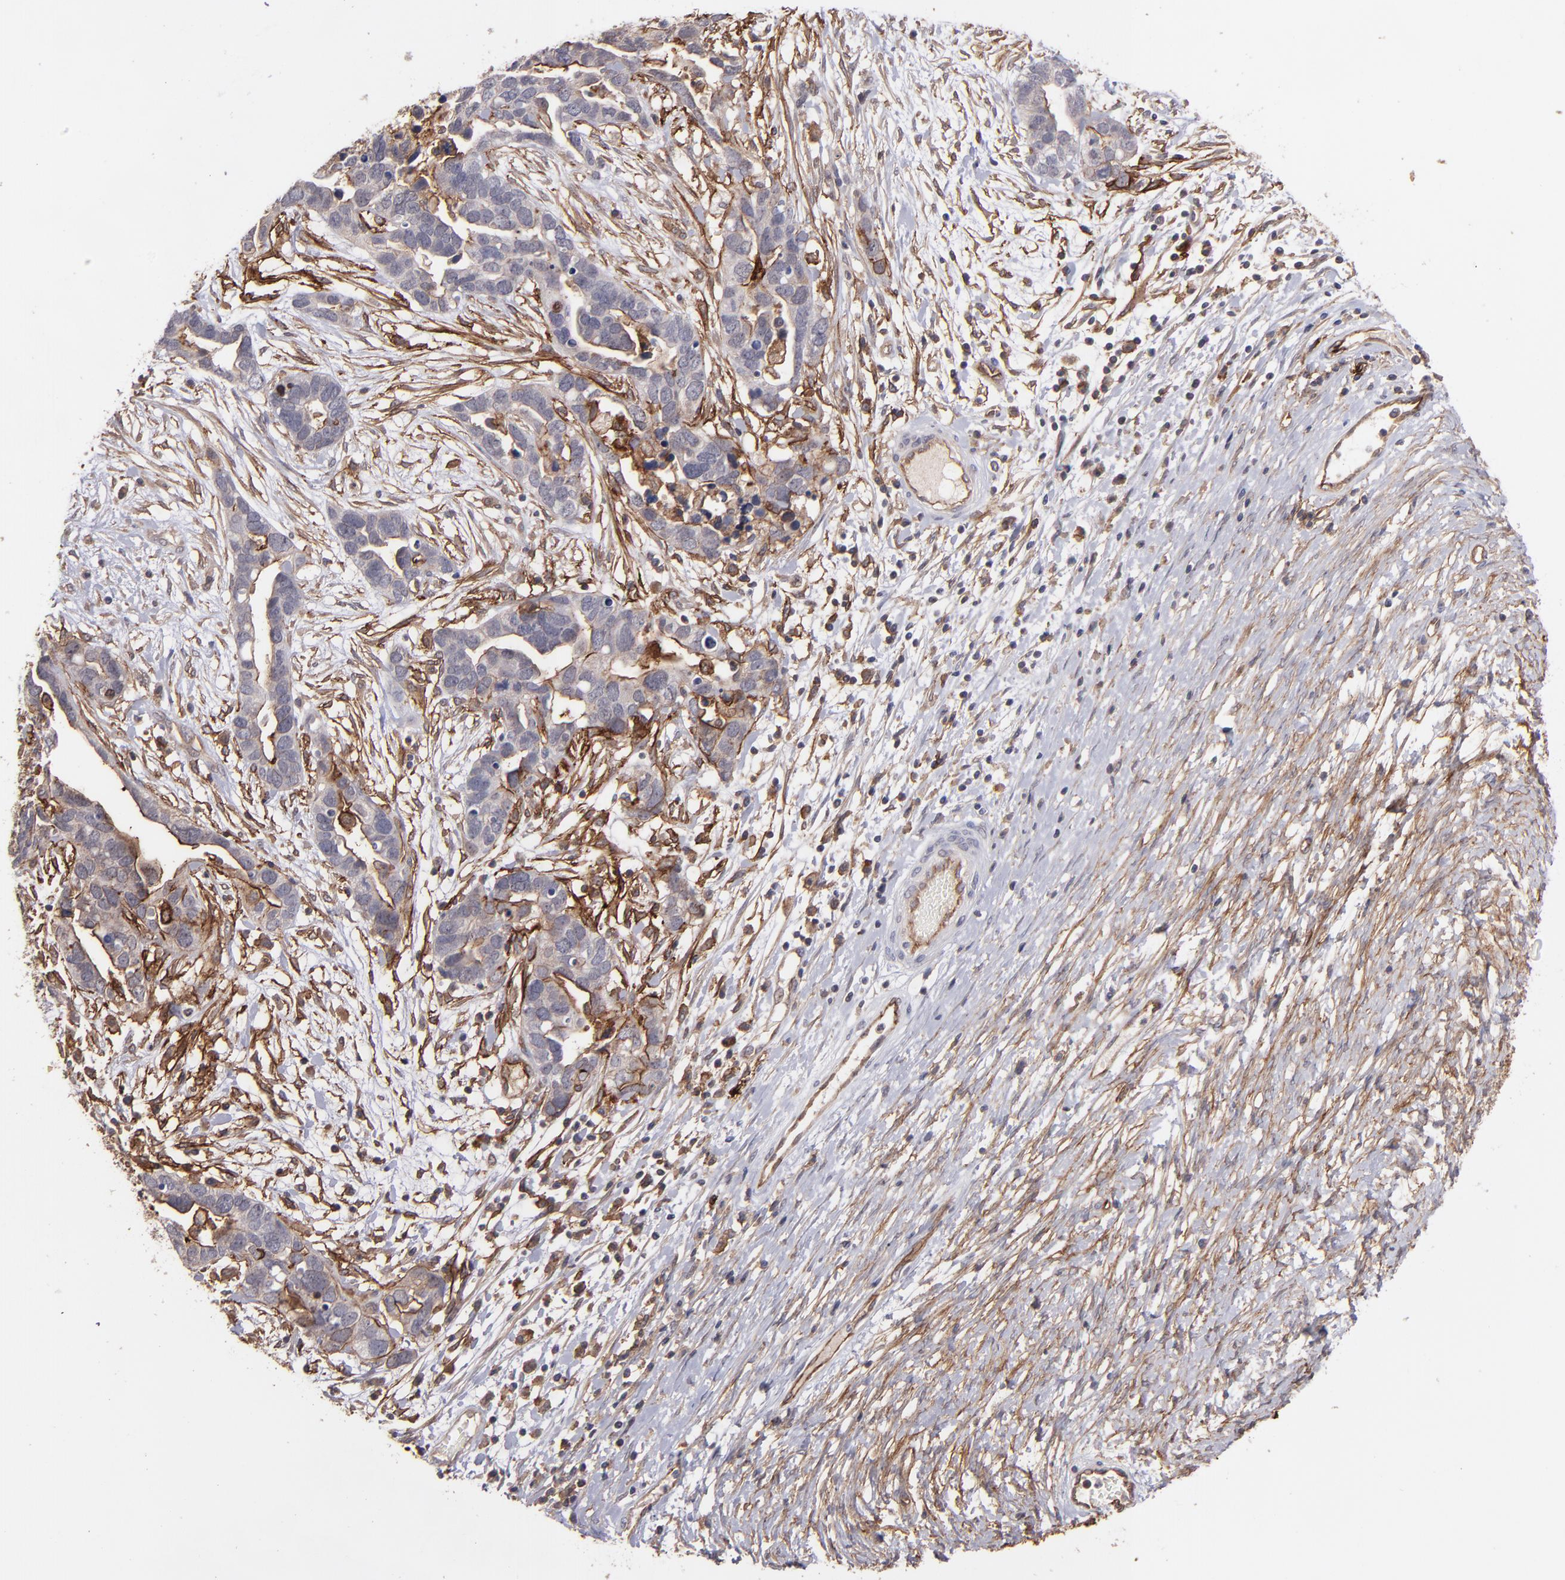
{"staining": {"intensity": "moderate", "quantity": "<25%", "location": "cytoplasmic/membranous"}, "tissue": "ovarian cancer", "cell_type": "Tumor cells", "image_type": "cancer", "snomed": [{"axis": "morphology", "description": "Cystadenocarcinoma, serous, NOS"}, {"axis": "topography", "description": "Ovary"}], "caption": "Ovarian cancer (serous cystadenocarcinoma) stained for a protein reveals moderate cytoplasmic/membranous positivity in tumor cells.", "gene": "ICAM1", "patient": {"sex": "female", "age": 54}}